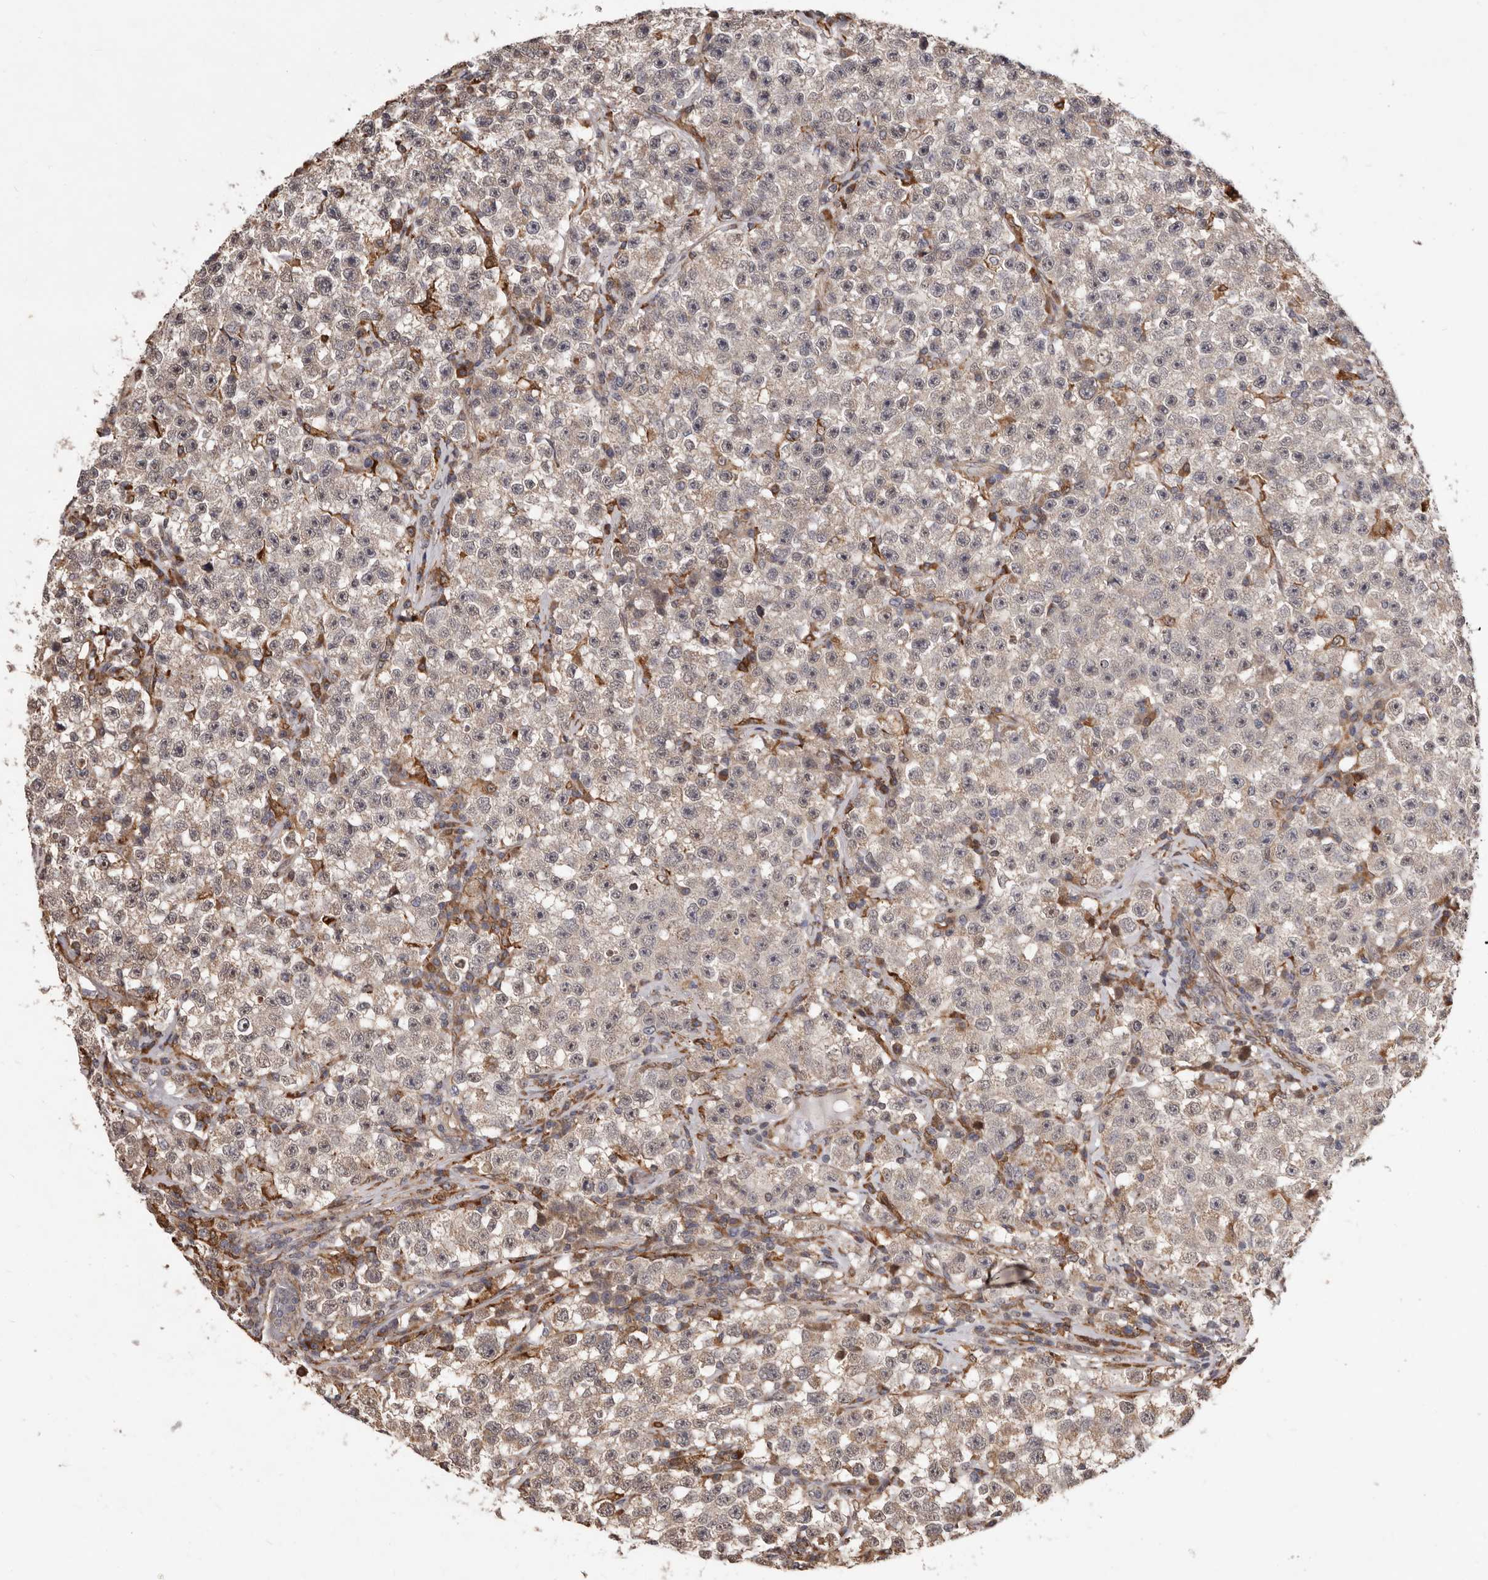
{"staining": {"intensity": "weak", "quantity": "25%-75%", "location": "cytoplasmic/membranous"}, "tissue": "testis cancer", "cell_type": "Tumor cells", "image_type": "cancer", "snomed": [{"axis": "morphology", "description": "Seminoma, NOS"}, {"axis": "topography", "description": "Testis"}], "caption": "IHC micrograph of neoplastic tissue: human seminoma (testis) stained using immunohistochemistry reveals low levels of weak protein expression localized specifically in the cytoplasmic/membranous of tumor cells, appearing as a cytoplasmic/membranous brown color.", "gene": "RRM2B", "patient": {"sex": "male", "age": 22}}